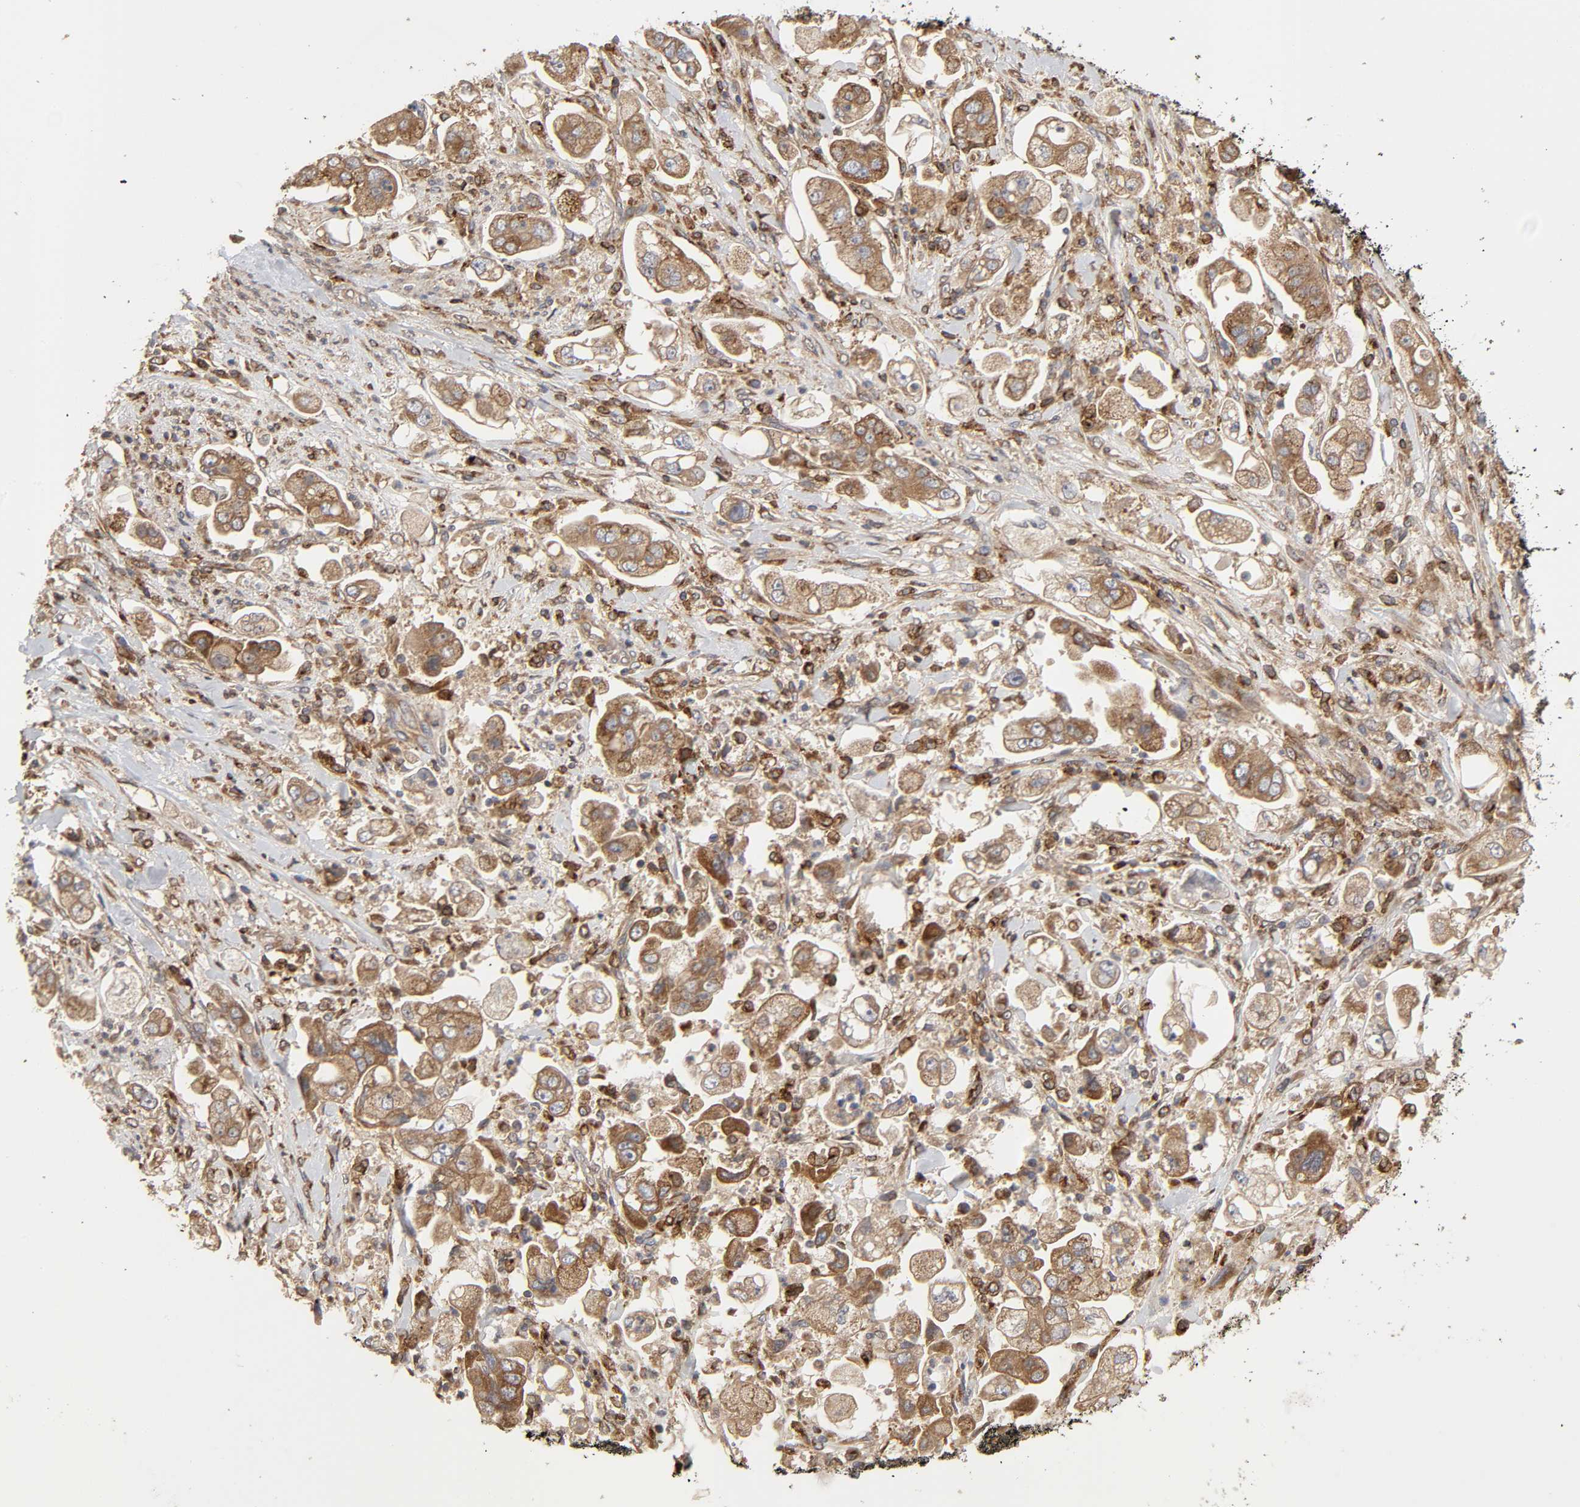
{"staining": {"intensity": "moderate", "quantity": ">75%", "location": "cytoplasmic/membranous"}, "tissue": "stomach cancer", "cell_type": "Tumor cells", "image_type": "cancer", "snomed": [{"axis": "morphology", "description": "Adenocarcinoma, NOS"}, {"axis": "topography", "description": "Stomach"}], "caption": "IHC staining of adenocarcinoma (stomach), which displays medium levels of moderate cytoplasmic/membranous positivity in about >75% of tumor cells indicating moderate cytoplasmic/membranous protein staining. The staining was performed using DAB (brown) for protein detection and nuclei were counterstained in hematoxylin (blue).", "gene": "GNPTG", "patient": {"sex": "male", "age": 62}}